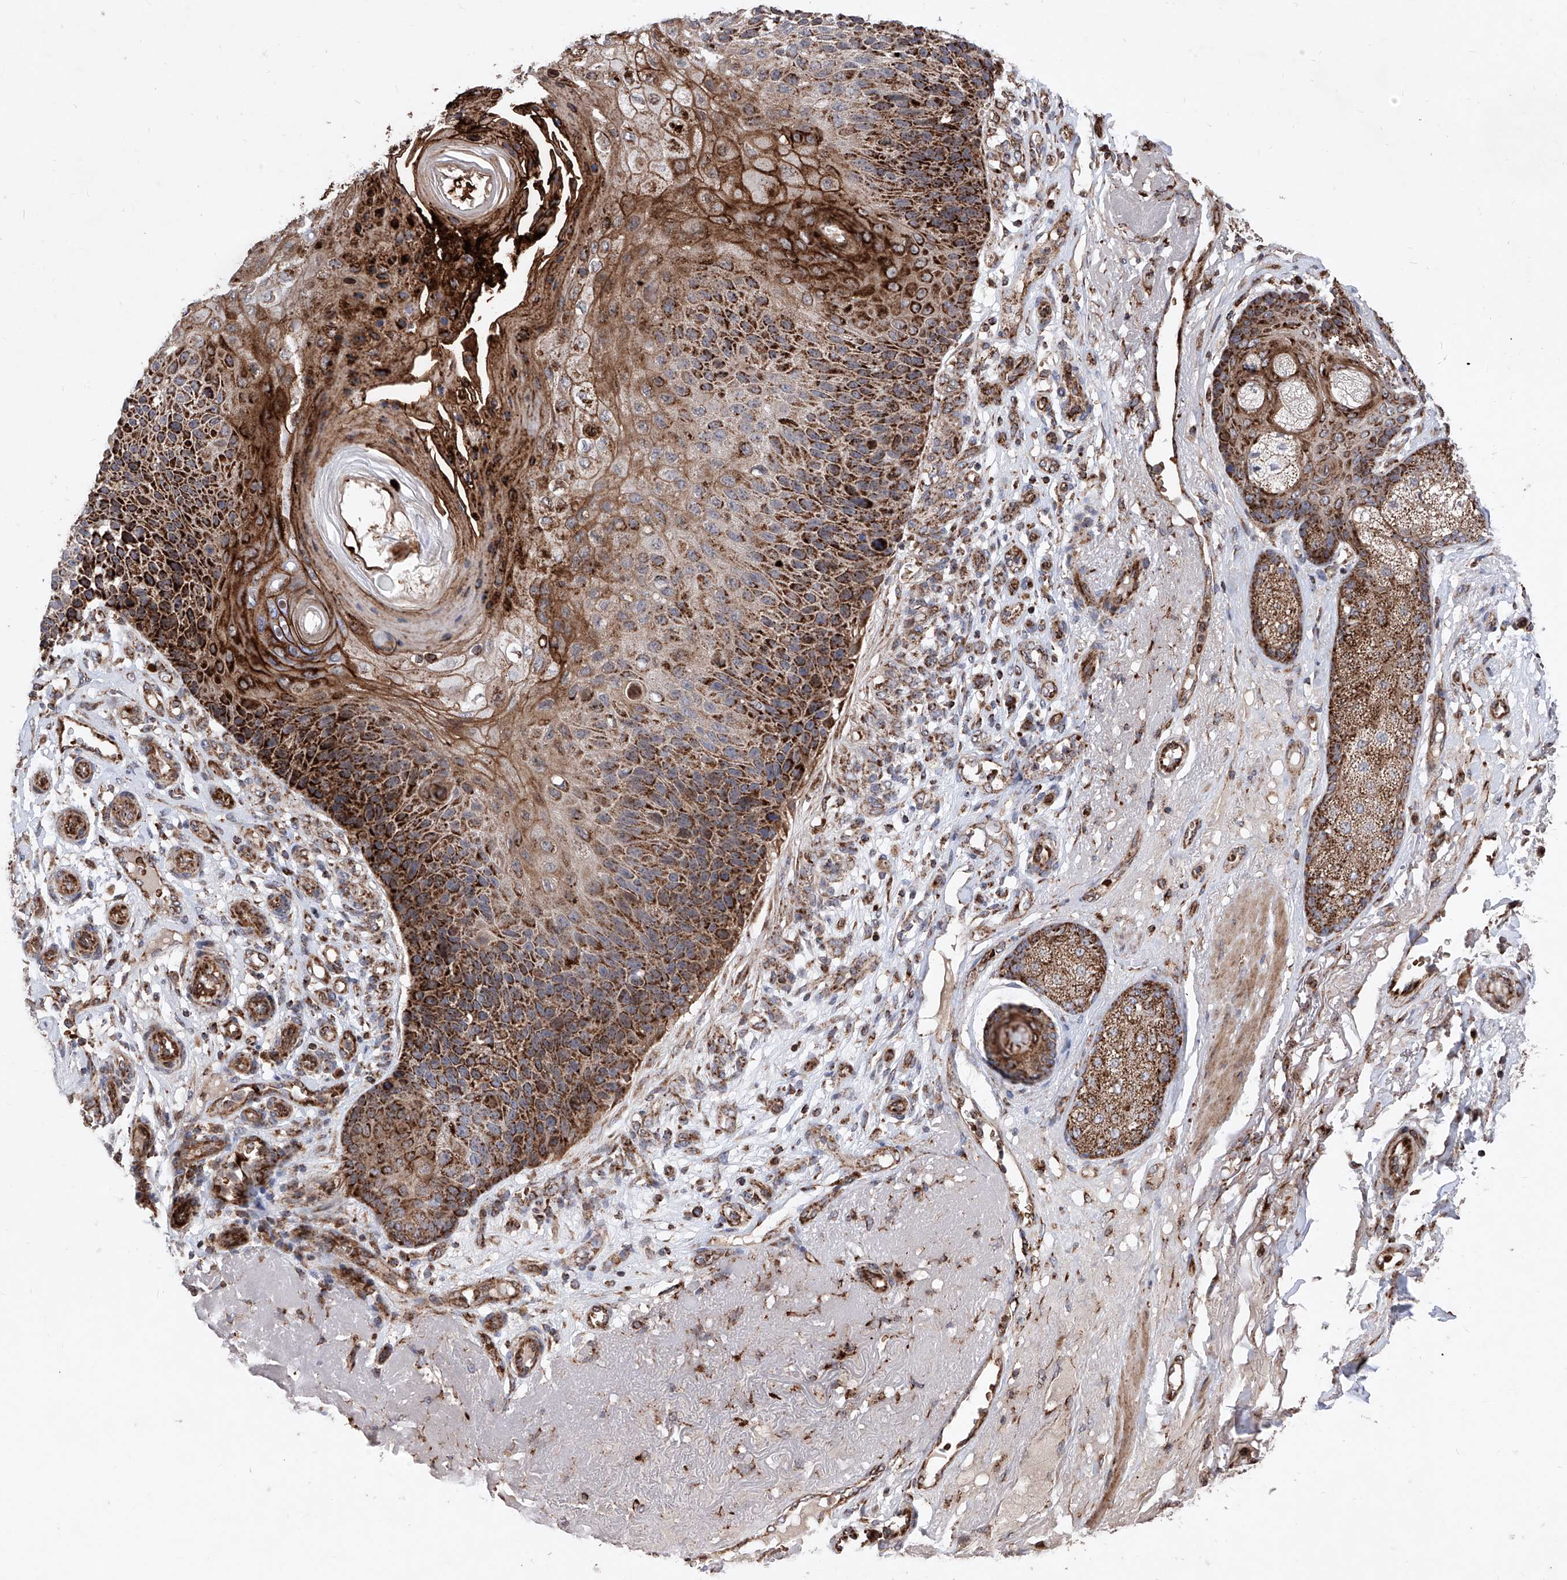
{"staining": {"intensity": "strong", "quantity": ">75%", "location": "cytoplasmic/membranous"}, "tissue": "skin cancer", "cell_type": "Tumor cells", "image_type": "cancer", "snomed": [{"axis": "morphology", "description": "Squamous cell carcinoma, NOS"}, {"axis": "topography", "description": "Skin"}], "caption": "The immunohistochemical stain shows strong cytoplasmic/membranous expression in tumor cells of skin cancer (squamous cell carcinoma) tissue.", "gene": "SEMA6A", "patient": {"sex": "female", "age": 88}}